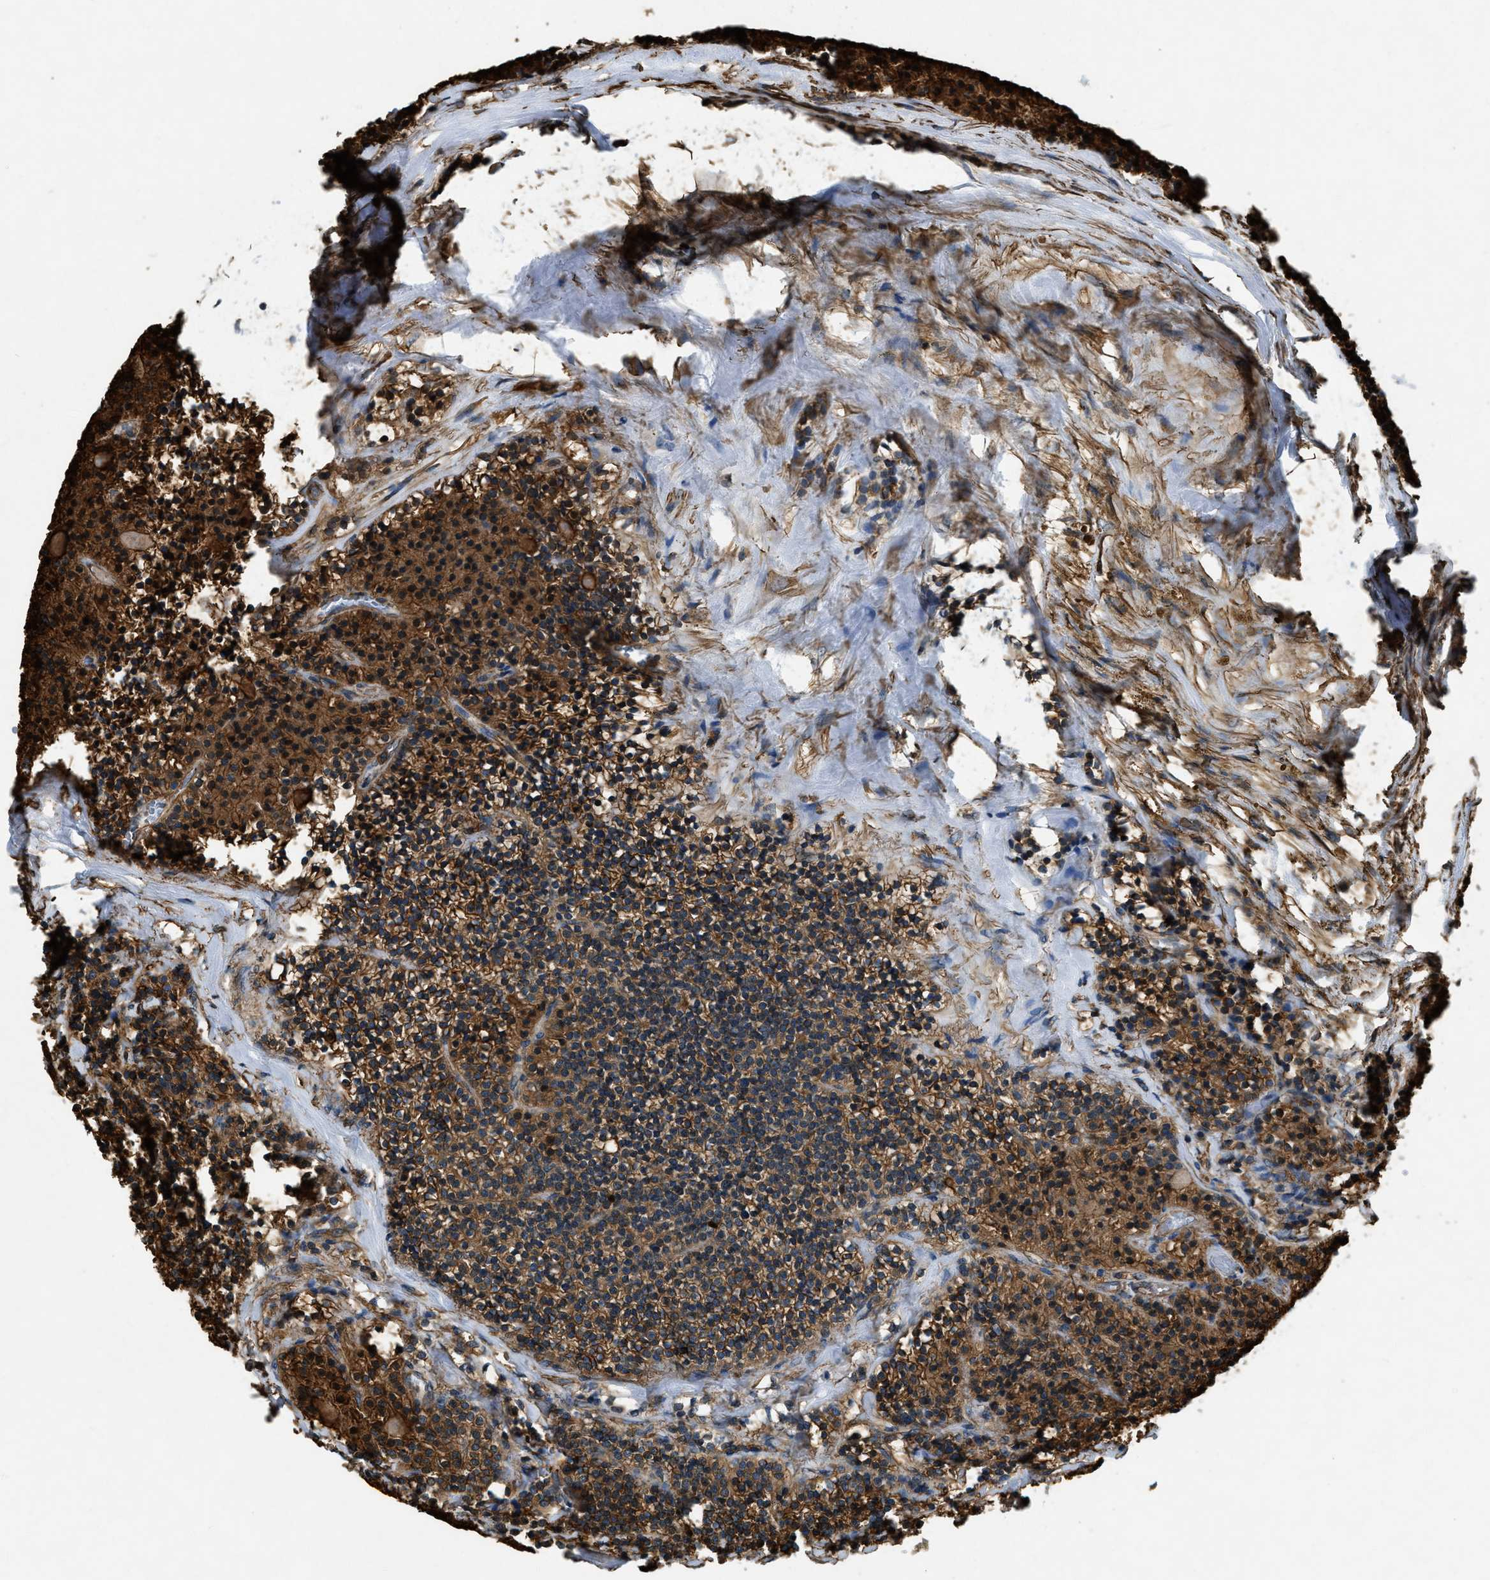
{"staining": {"intensity": "strong", "quantity": ">75%", "location": "cytoplasmic/membranous,nuclear"}, "tissue": "parathyroid gland", "cell_type": "Glandular cells", "image_type": "normal", "snomed": [{"axis": "morphology", "description": "Normal tissue, NOS"}, {"axis": "morphology", "description": "Adenoma, NOS"}, {"axis": "topography", "description": "Parathyroid gland"}], "caption": "Immunohistochemistry (IHC) staining of normal parathyroid gland, which displays high levels of strong cytoplasmic/membranous,nuclear positivity in approximately >75% of glandular cells indicating strong cytoplasmic/membranous,nuclear protein expression. The staining was performed using DAB (3,3'-diaminobenzidine) (brown) for protein detection and nuclei were counterstained in hematoxylin (blue).", "gene": "YARS1", "patient": {"sex": "male", "age": 75}}